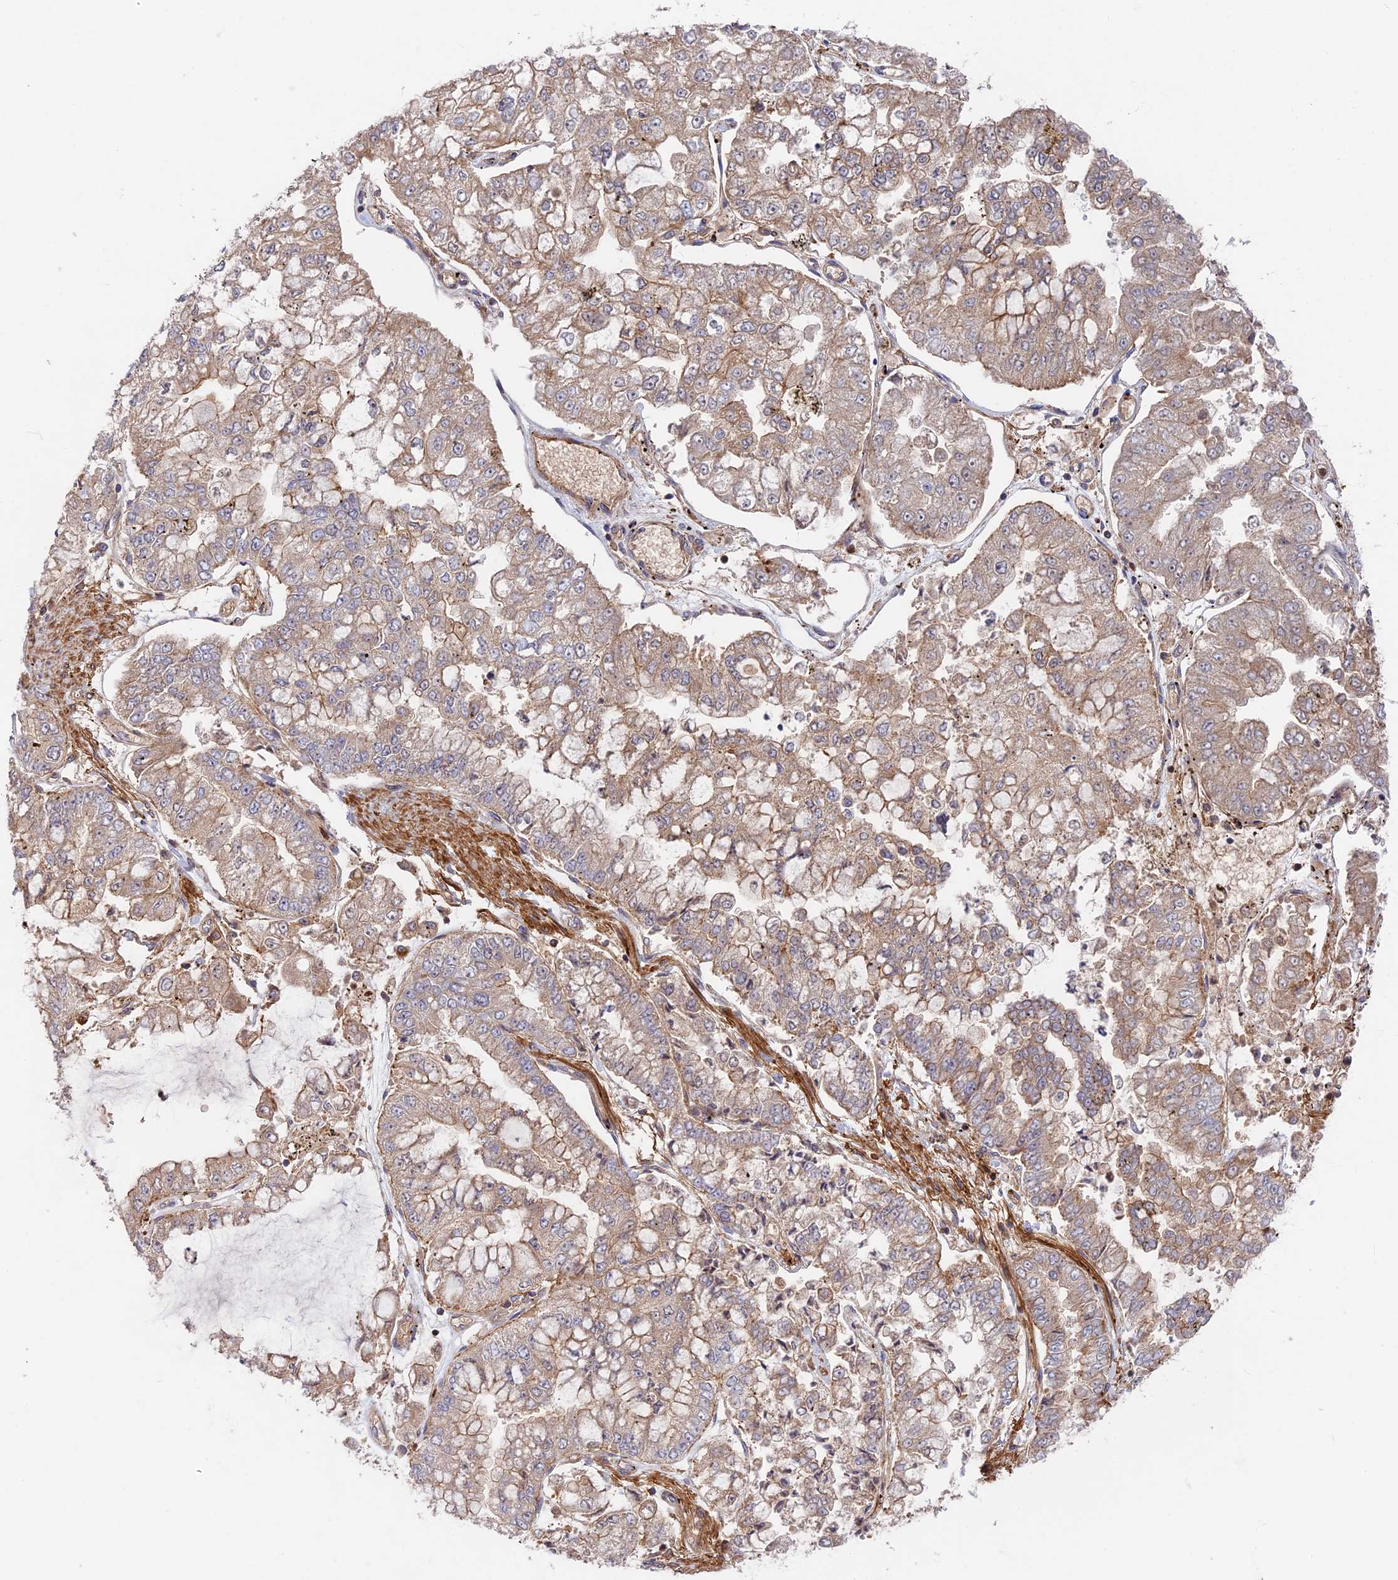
{"staining": {"intensity": "moderate", "quantity": "25%-75%", "location": "cytoplasmic/membranous"}, "tissue": "stomach cancer", "cell_type": "Tumor cells", "image_type": "cancer", "snomed": [{"axis": "morphology", "description": "Adenocarcinoma, NOS"}, {"axis": "topography", "description": "Stomach"}], "caption": "Immunohistochemistry (IHC) of human stomach cancer (adenocarcinoma) reveals medium levels of moderate cytoplasmic/membranous staining in approximately 25%-75% of tumor cells. (DAB (3,3'-diaminobenzidine) IHC, brown staining for protein, blue staining for nuclei).", "gene": "CPNE7", "patient": {"sex": "male", "age": 76}}